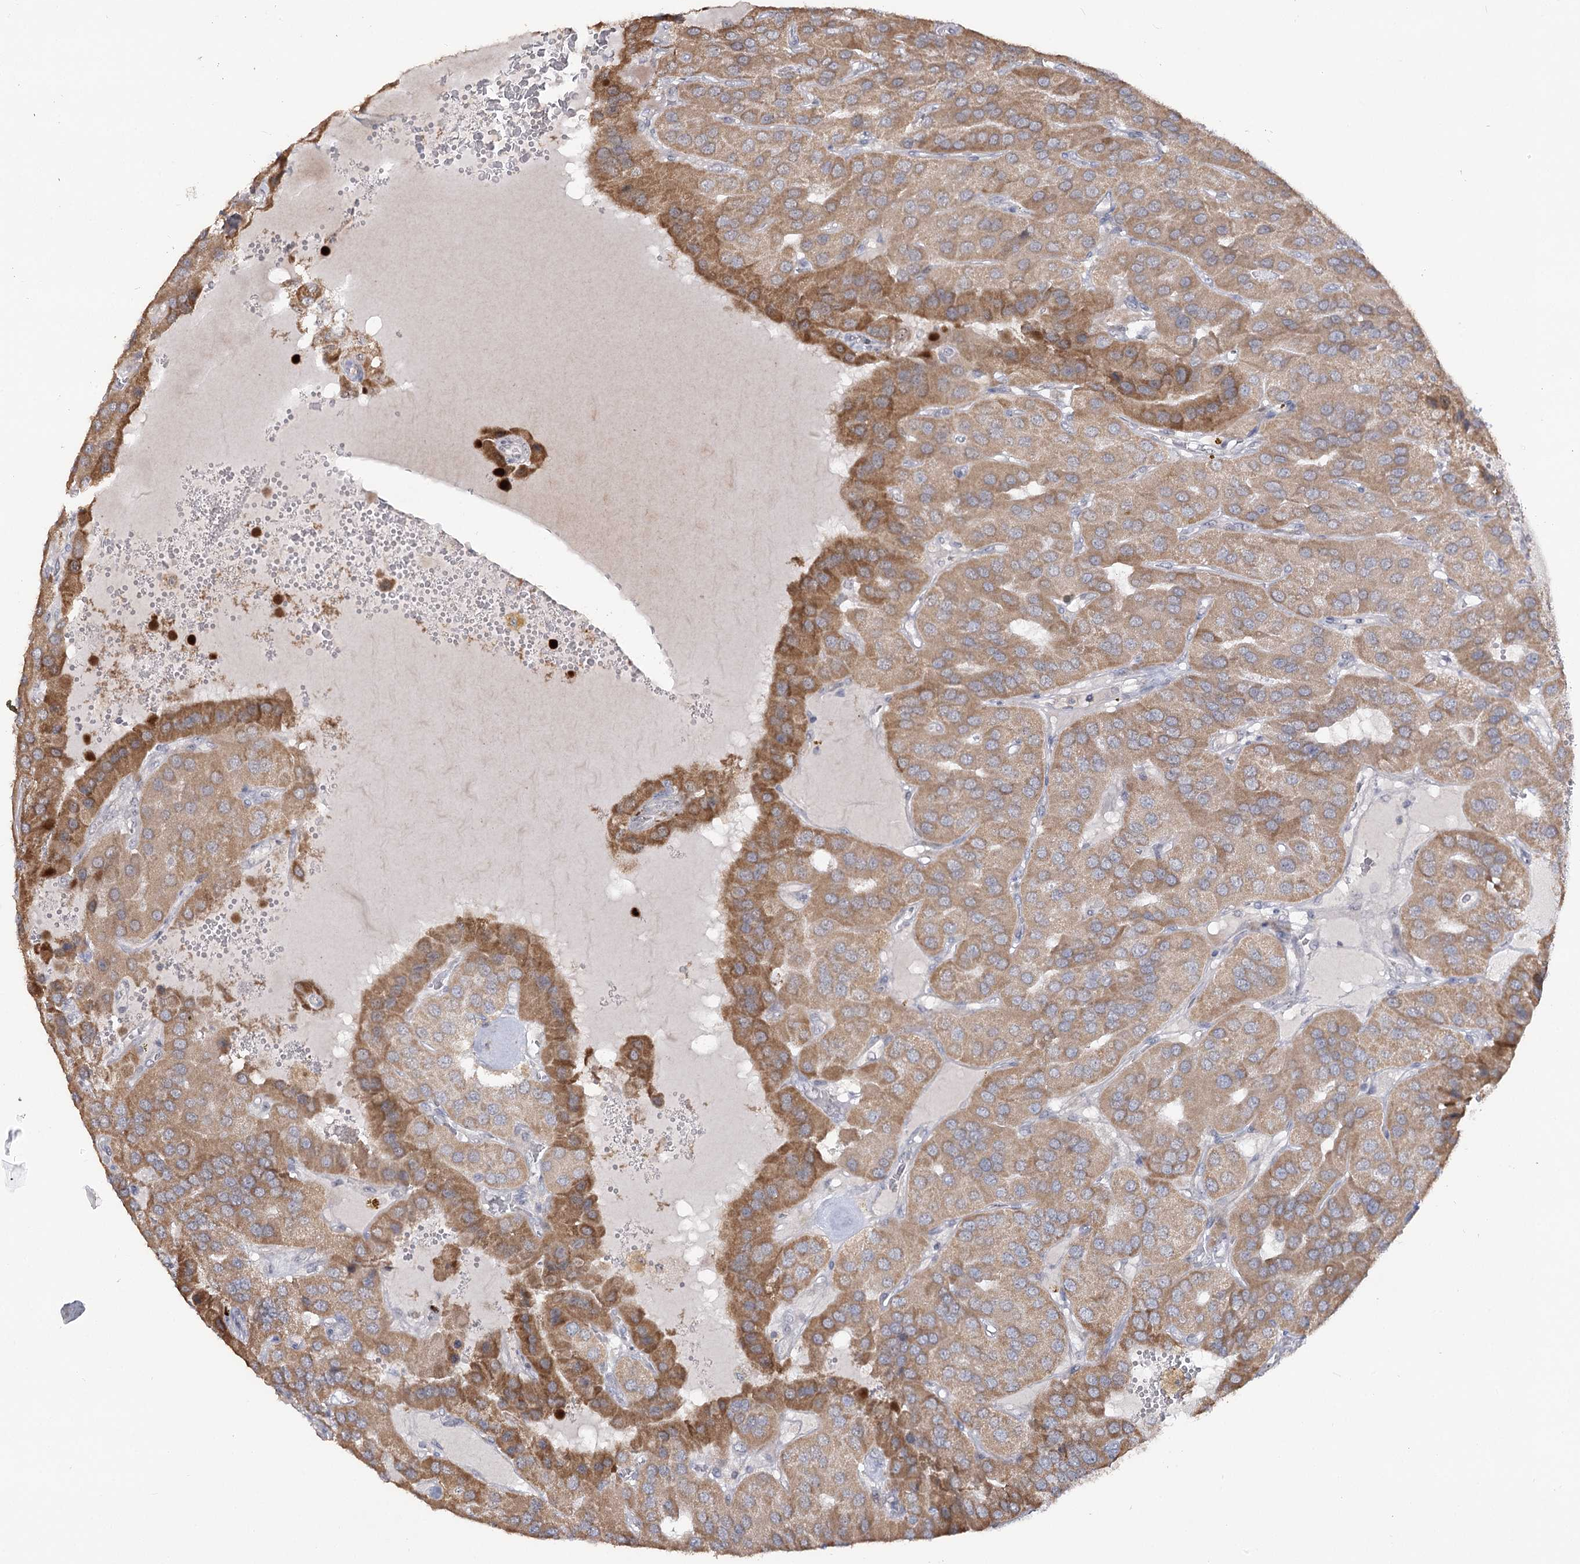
{"staining": {"intensity": "moderate", "quantity": ">75%", "location": "cytoplasmic/membranous"}, "tissue": "parathyroid gland", "cell_type": "Glandular cells", "image_type": "normal", "snomed": [{"axis": "morphology", "description": "Normal tissue, NOS"}, {"axis": "morphology", "description": "Adenoma, NOS"}, {"axis": "topography", "description": "Parathyroid gland"}], "caption": "A brown stain labels moderate cytoplasmic/membranous expression of a protein in glandular cells of benign human parathyroid gland.", "gene": "RUFY4", "patient": {"sex": "female", "age": 86}}